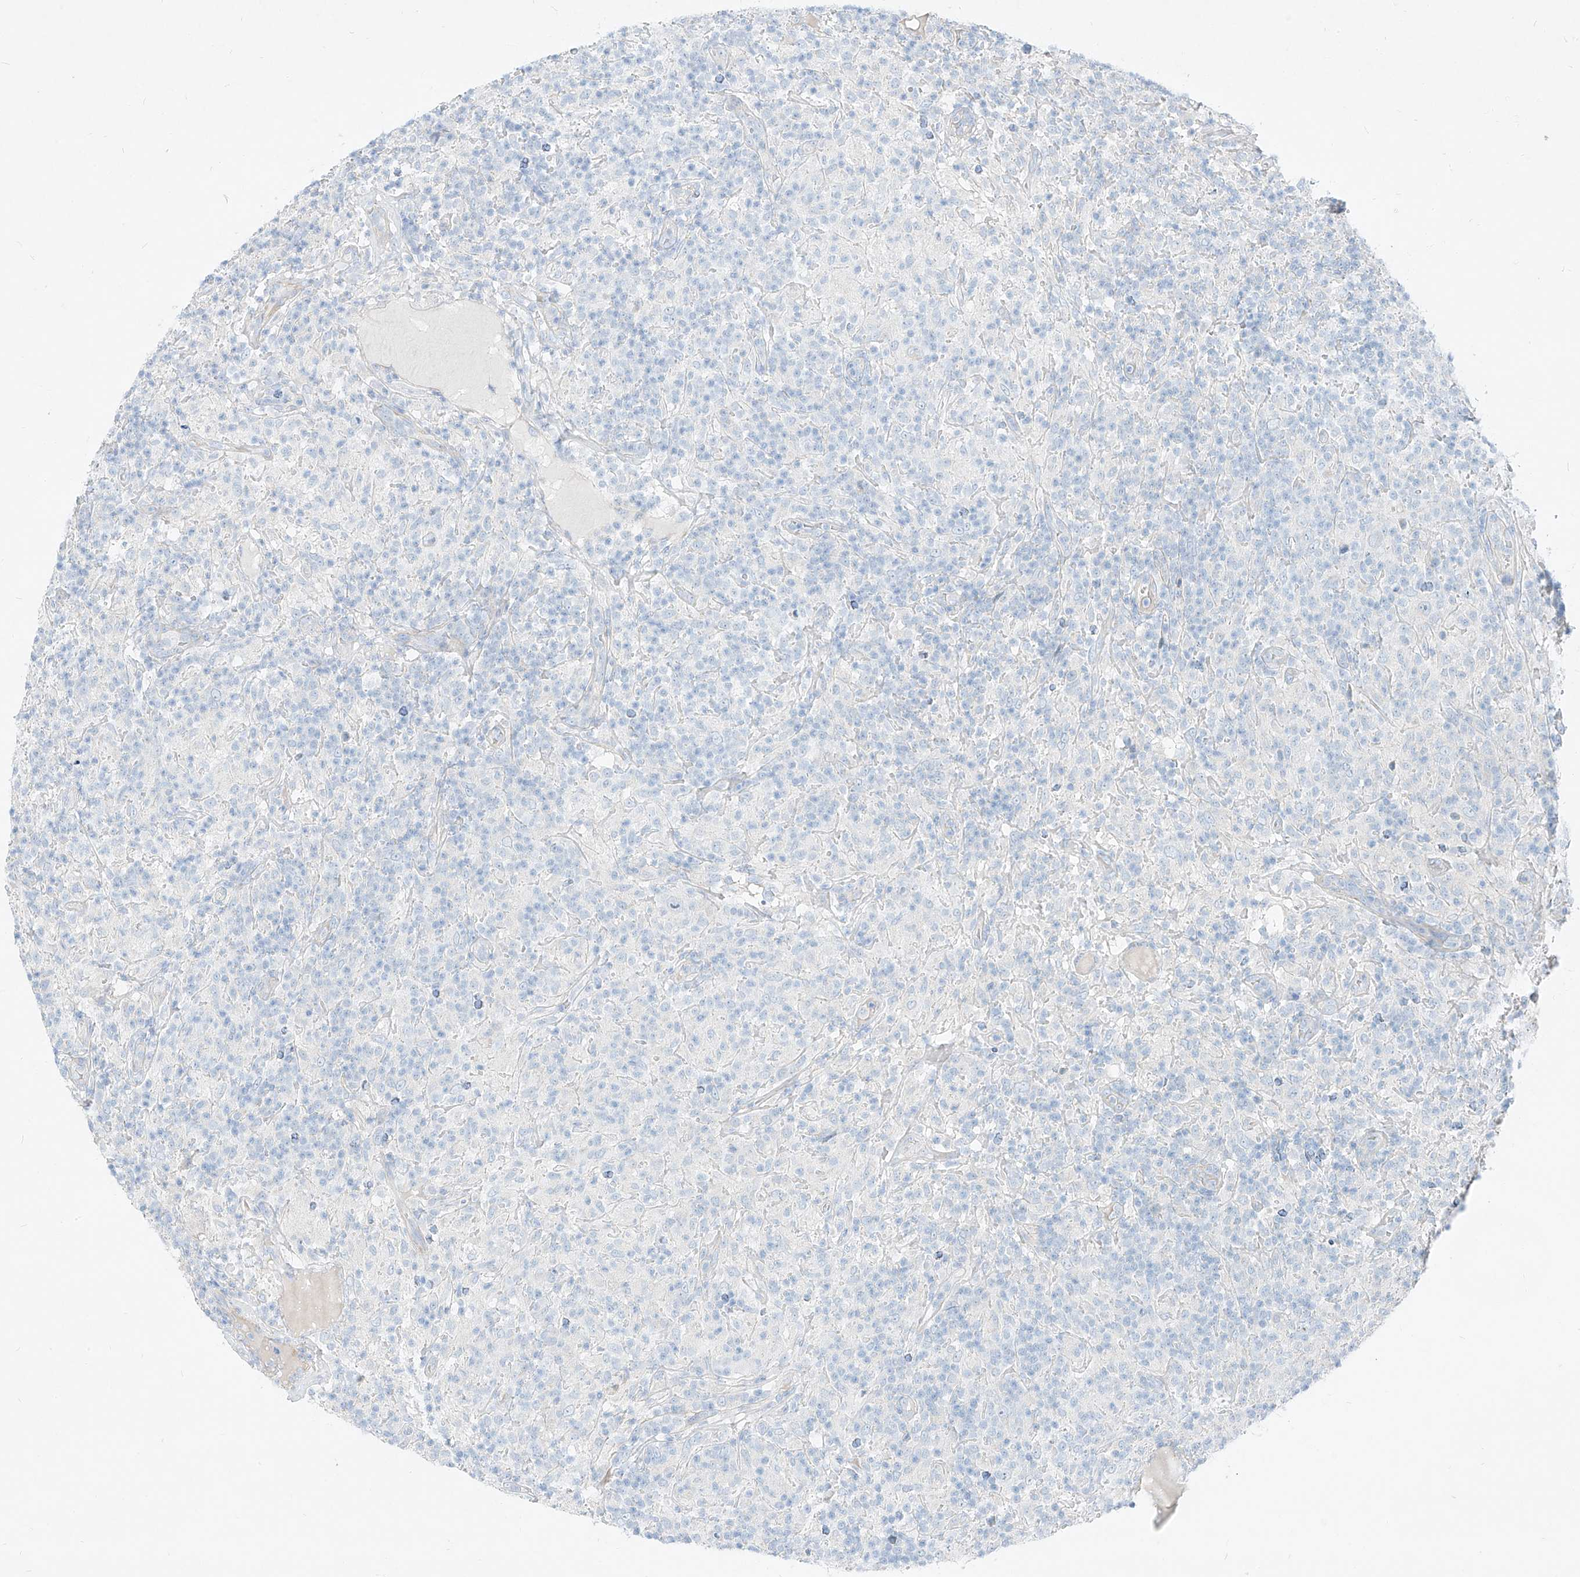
{"staining": {"intensity": "negative", "quantity": "none", "location": "none"}, "tissue": "lymphoma", "cell_type": "Tumor cells", "image_type": "cancer", "snomed": [{"axis": "morphology", "description": "Hodgkin's disease, NOS"}, {"axis": "topography", "description": "Lymph node"}], "caption": "Tumor cells are negative for protein expression in human lymphoma.", "gene": "AJM1", "patient": {"sex": "male", "age": 70}}